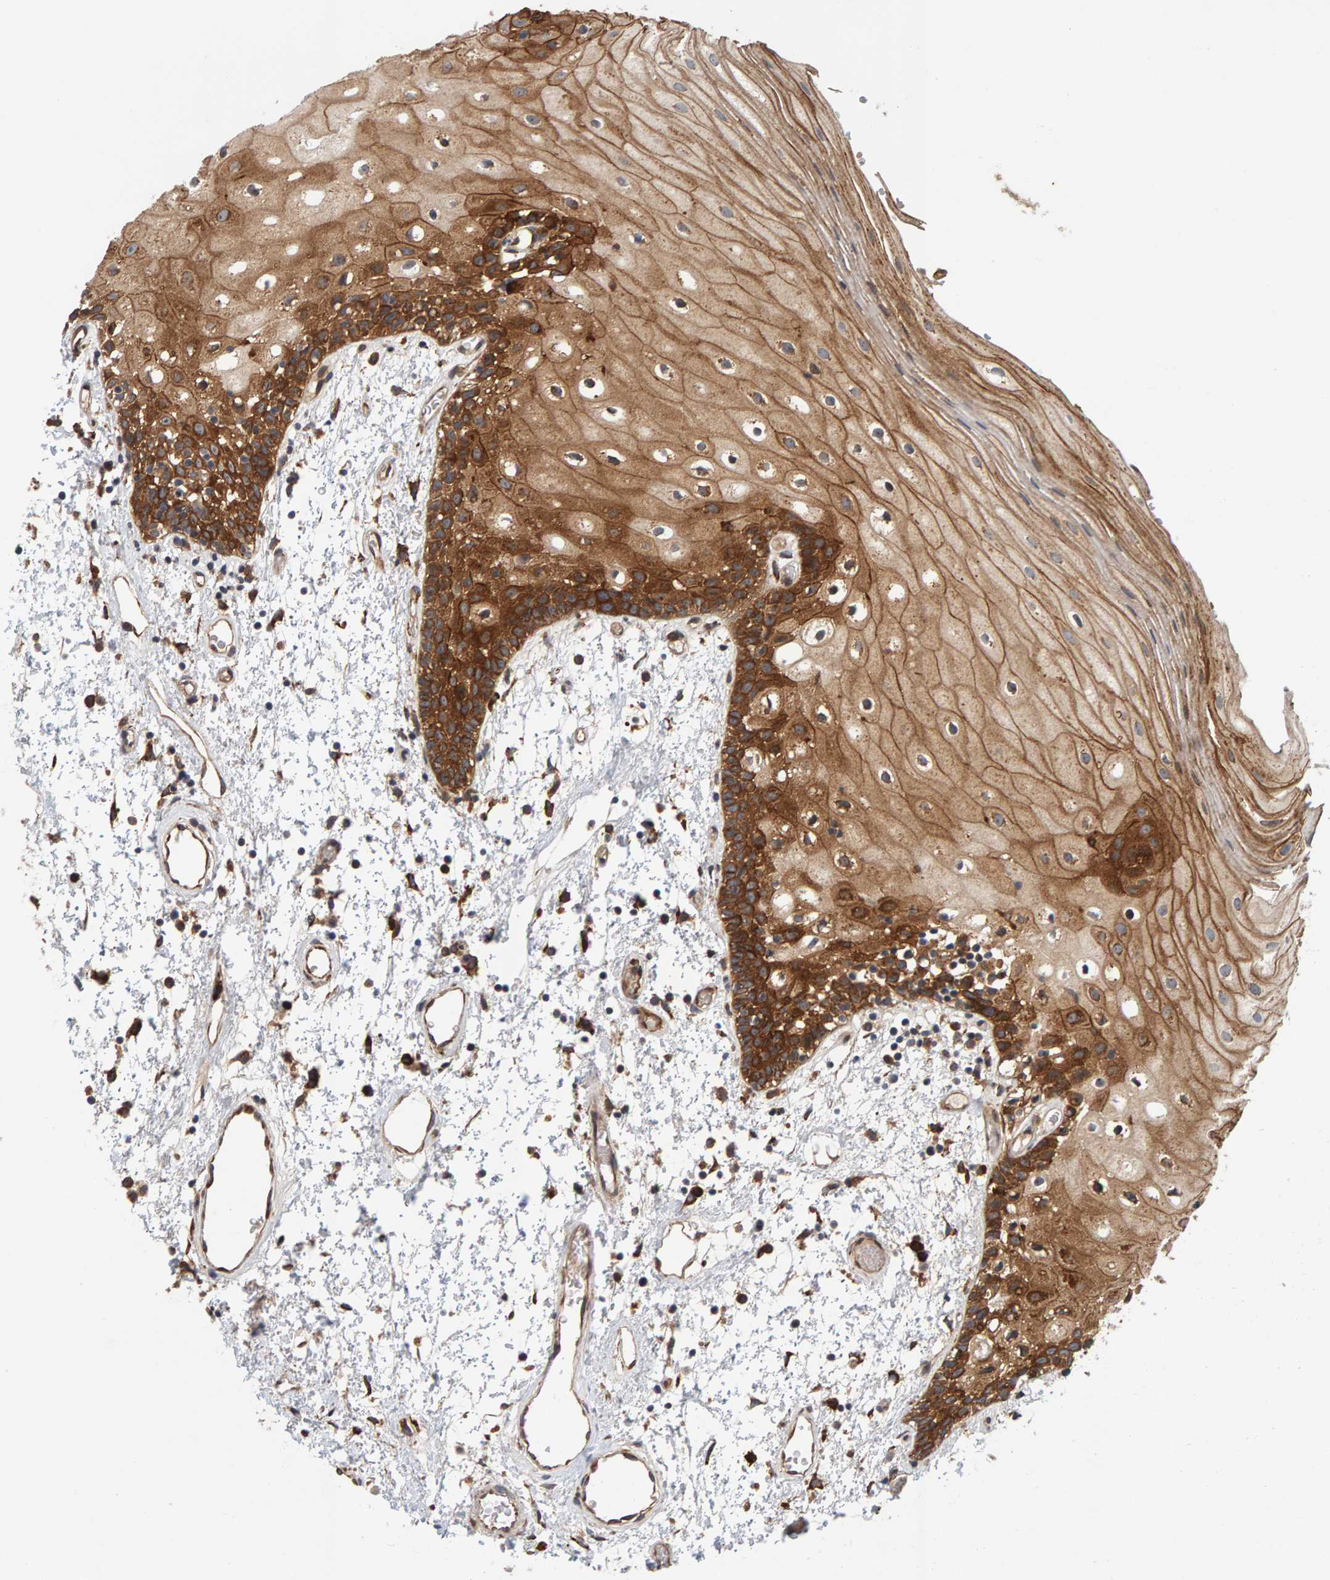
{"staining": {"intensity": "strong", "quantity": ">75%", "location": "cytoplasmic/membranous"}, "tissue": "oral mucosa", "cell_type": "Squamous epithelial cells", "image_type": "normal", "snomed": [{"axis": "morphology", "description": "Normal tissue, NOS"}, {"axis": "topography", "description": "Oral tissue"}], "caption": "Immunohistochemical staining of unremarkable oral mucosa displays strong cytoplasmic/membranous protein staining in about >75% of squamous epithelial cells.", "gene": "BAIAP2", "patient": {"sex": "male", "age": 52}}